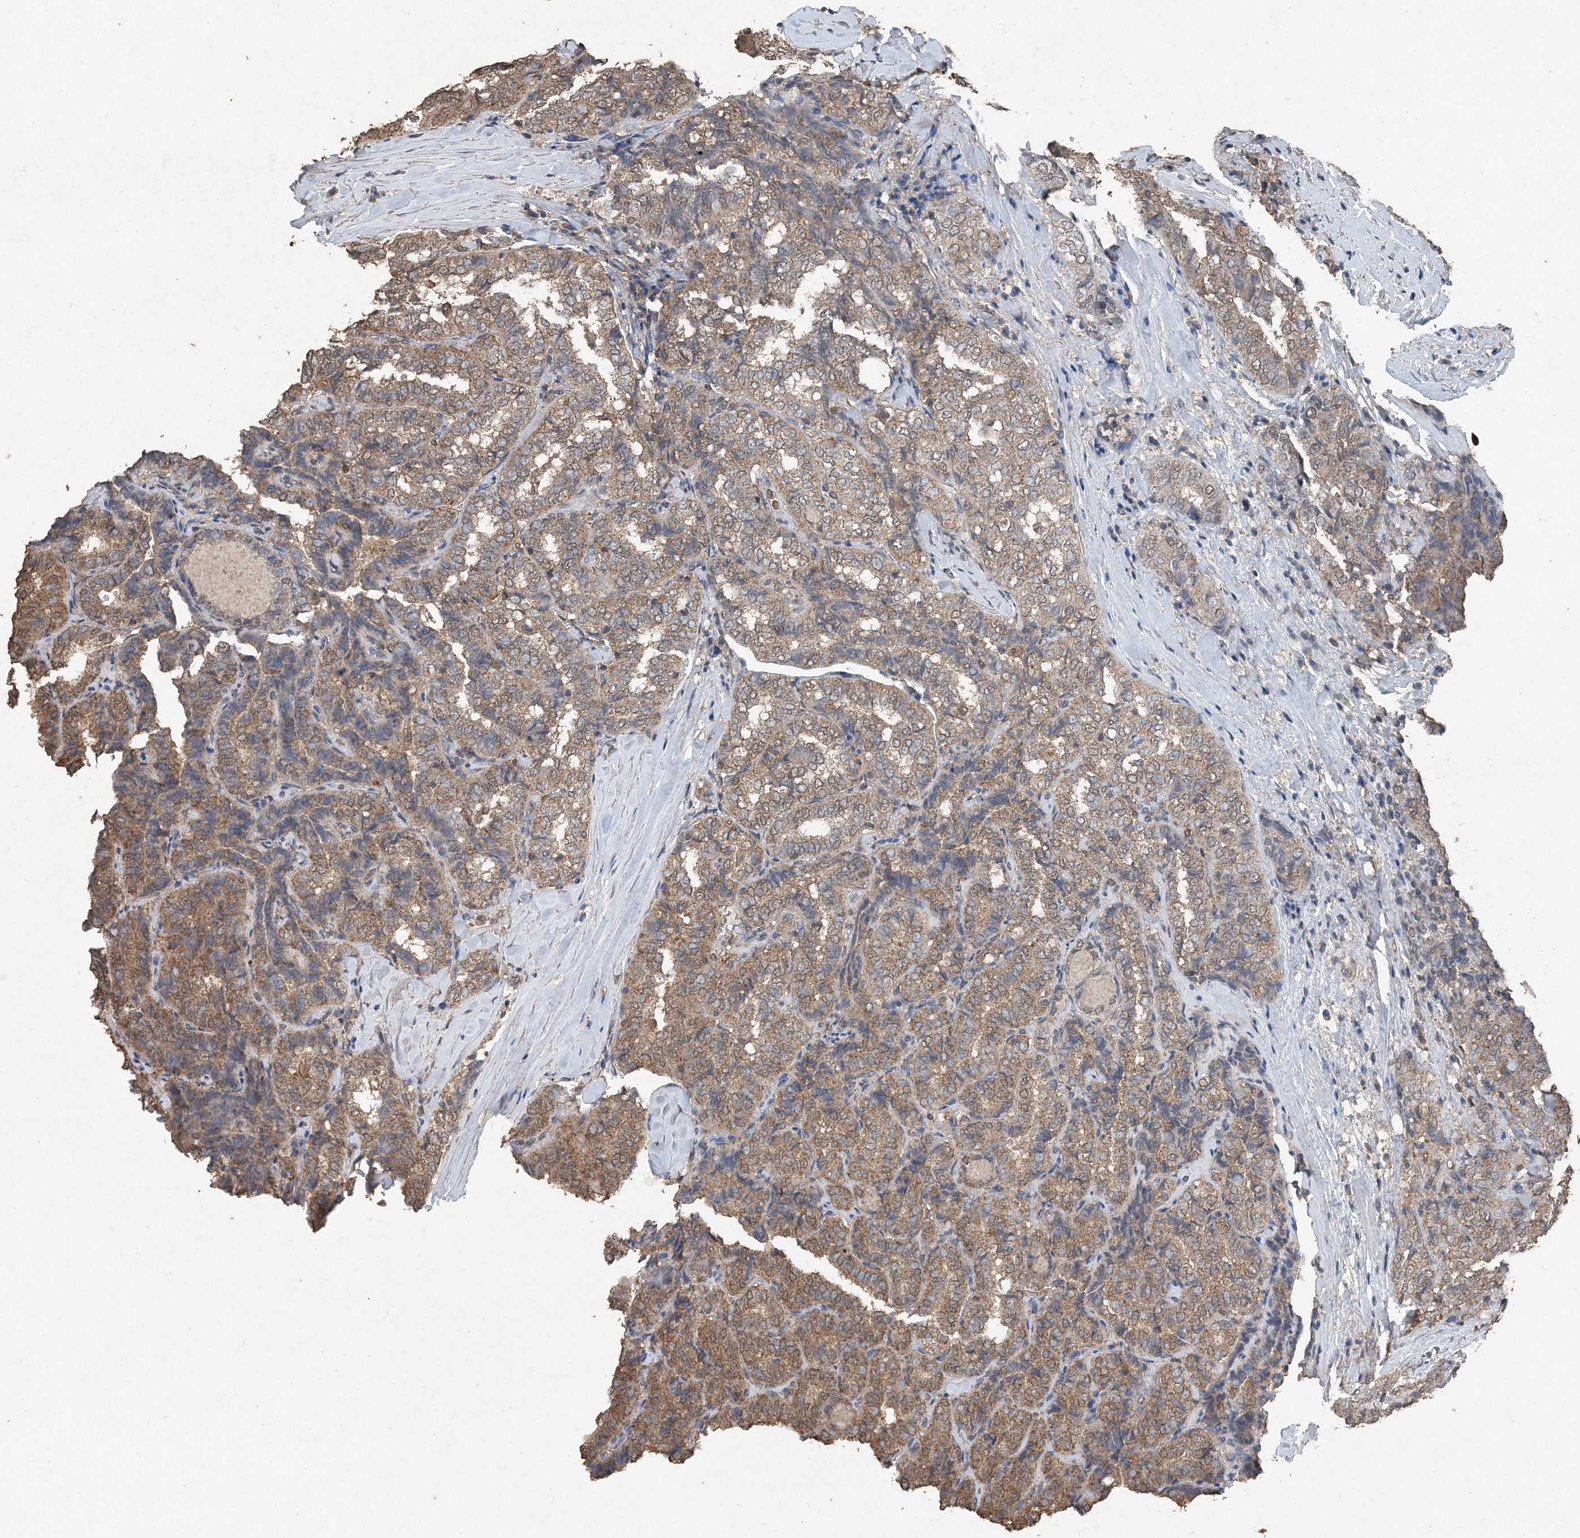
{"staining": {"intensity": "moderate", "quantity": ">75%", "location": "cytoplasmic/membranous"}, "tissue": "thyroid cancer", "cell_type": "Tumor cells", "image_type": "cancer", "snomed": [{"axis": "morphology", "description": "Normal tissue, NOS"}, {"axis": "morphology", "description": "Papillary adenocarcinoma, NOS"}, {"axis": "topography", "description": "Thyroid gland"}], "caption": "Immunohistochemical staining of thyroid cancer displays moderate cytoplasmic/membranous protein expression in about >75% of tumor cells.", "gene": "FCN3", "patient": {"sex": "female", "age": 30}}